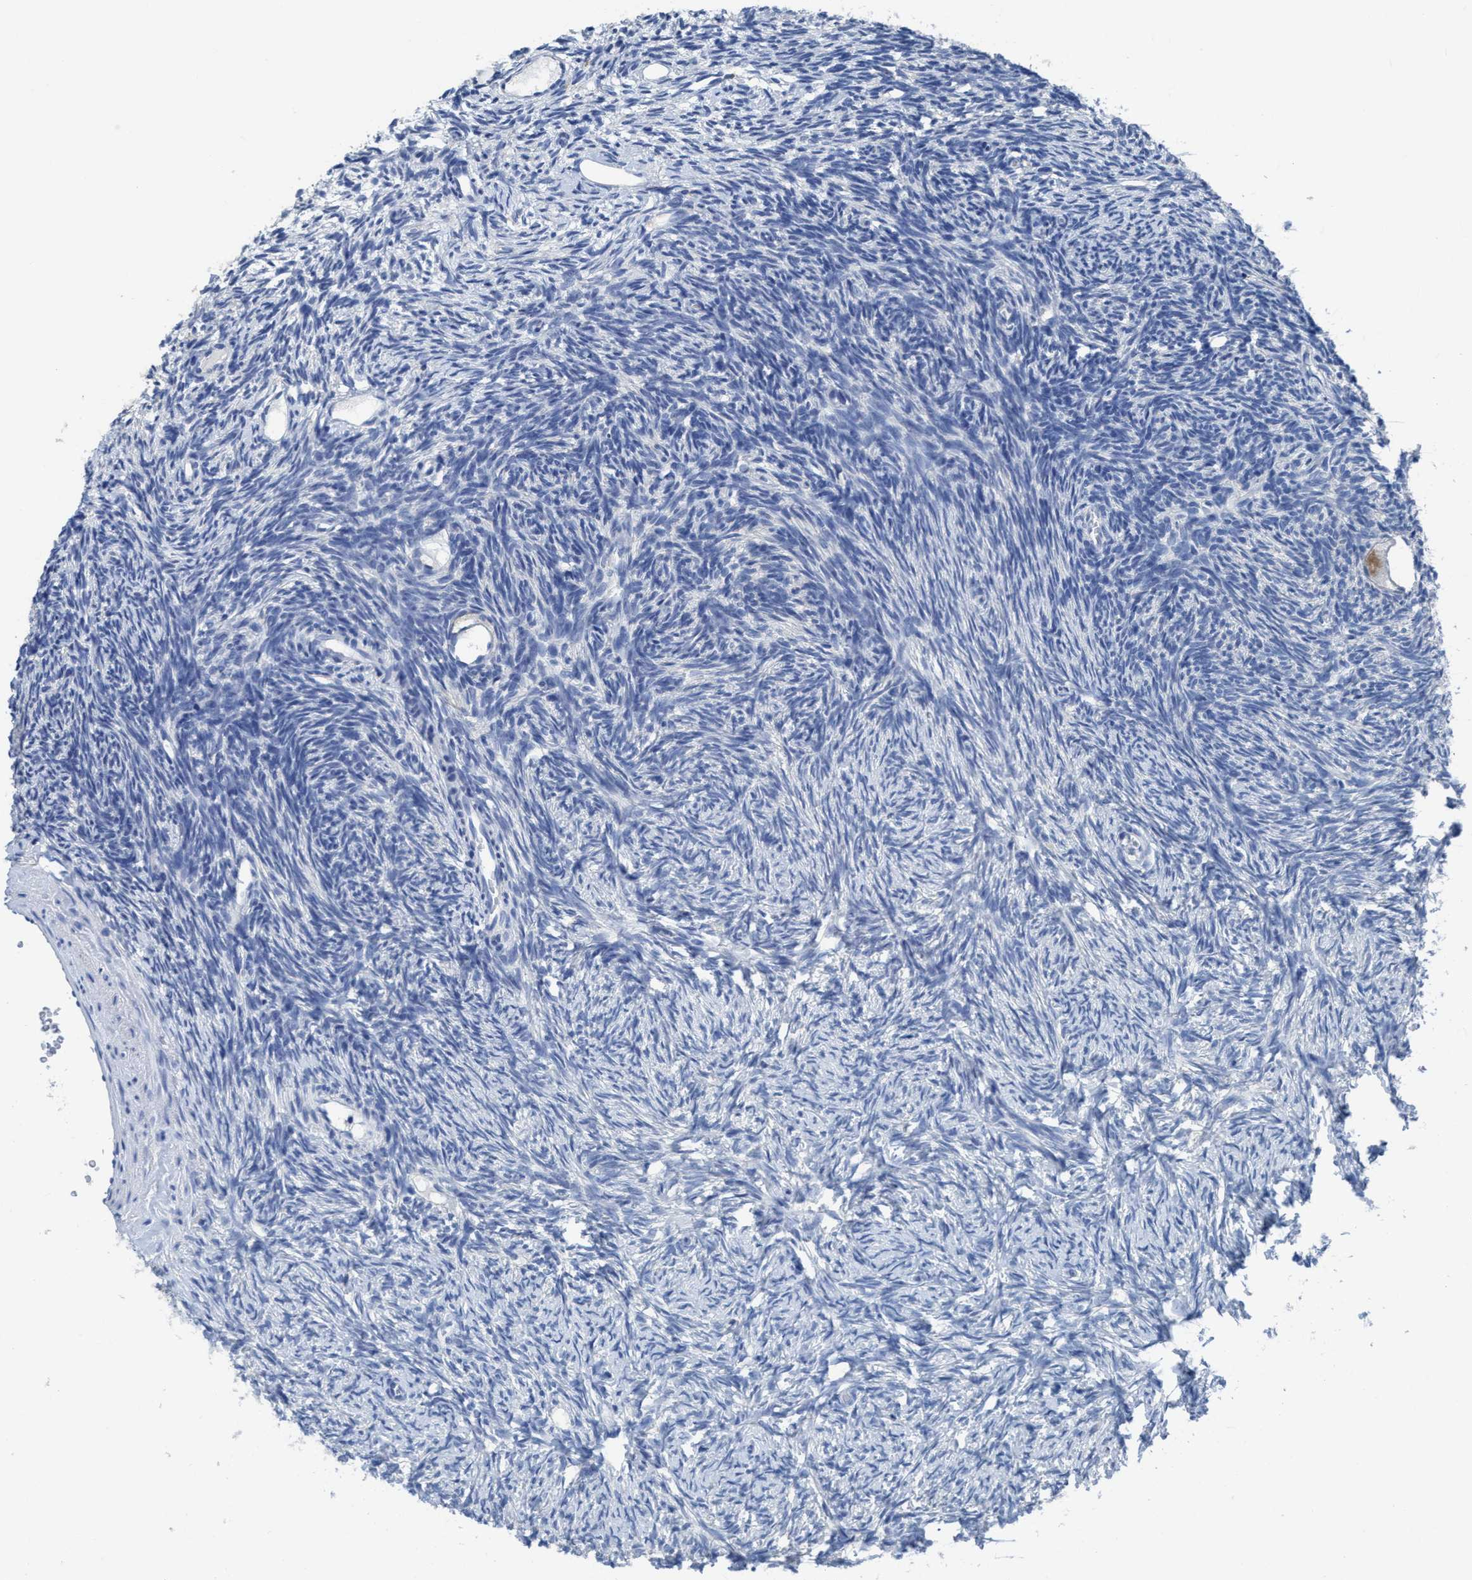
{"staining": {"intensity": "weak", "quantity": "<25%", "location": "cytoplasmic/membranous"}, "tissue": "ovary", "cell_type": "Follicle cells", "image_type": "normal", "snomed": [{"axis": "morphology", "description": "Normal tissue, NOS"}, {"axis": "topography", "description": "Ovary"}], "caption": "This is an immunohistochemistry (IHC) histopathology image of benign human ovary. There is no staining in follicle cells.", "gene": "DNAI1", "patient": {"sex": "female", "age": 34}}